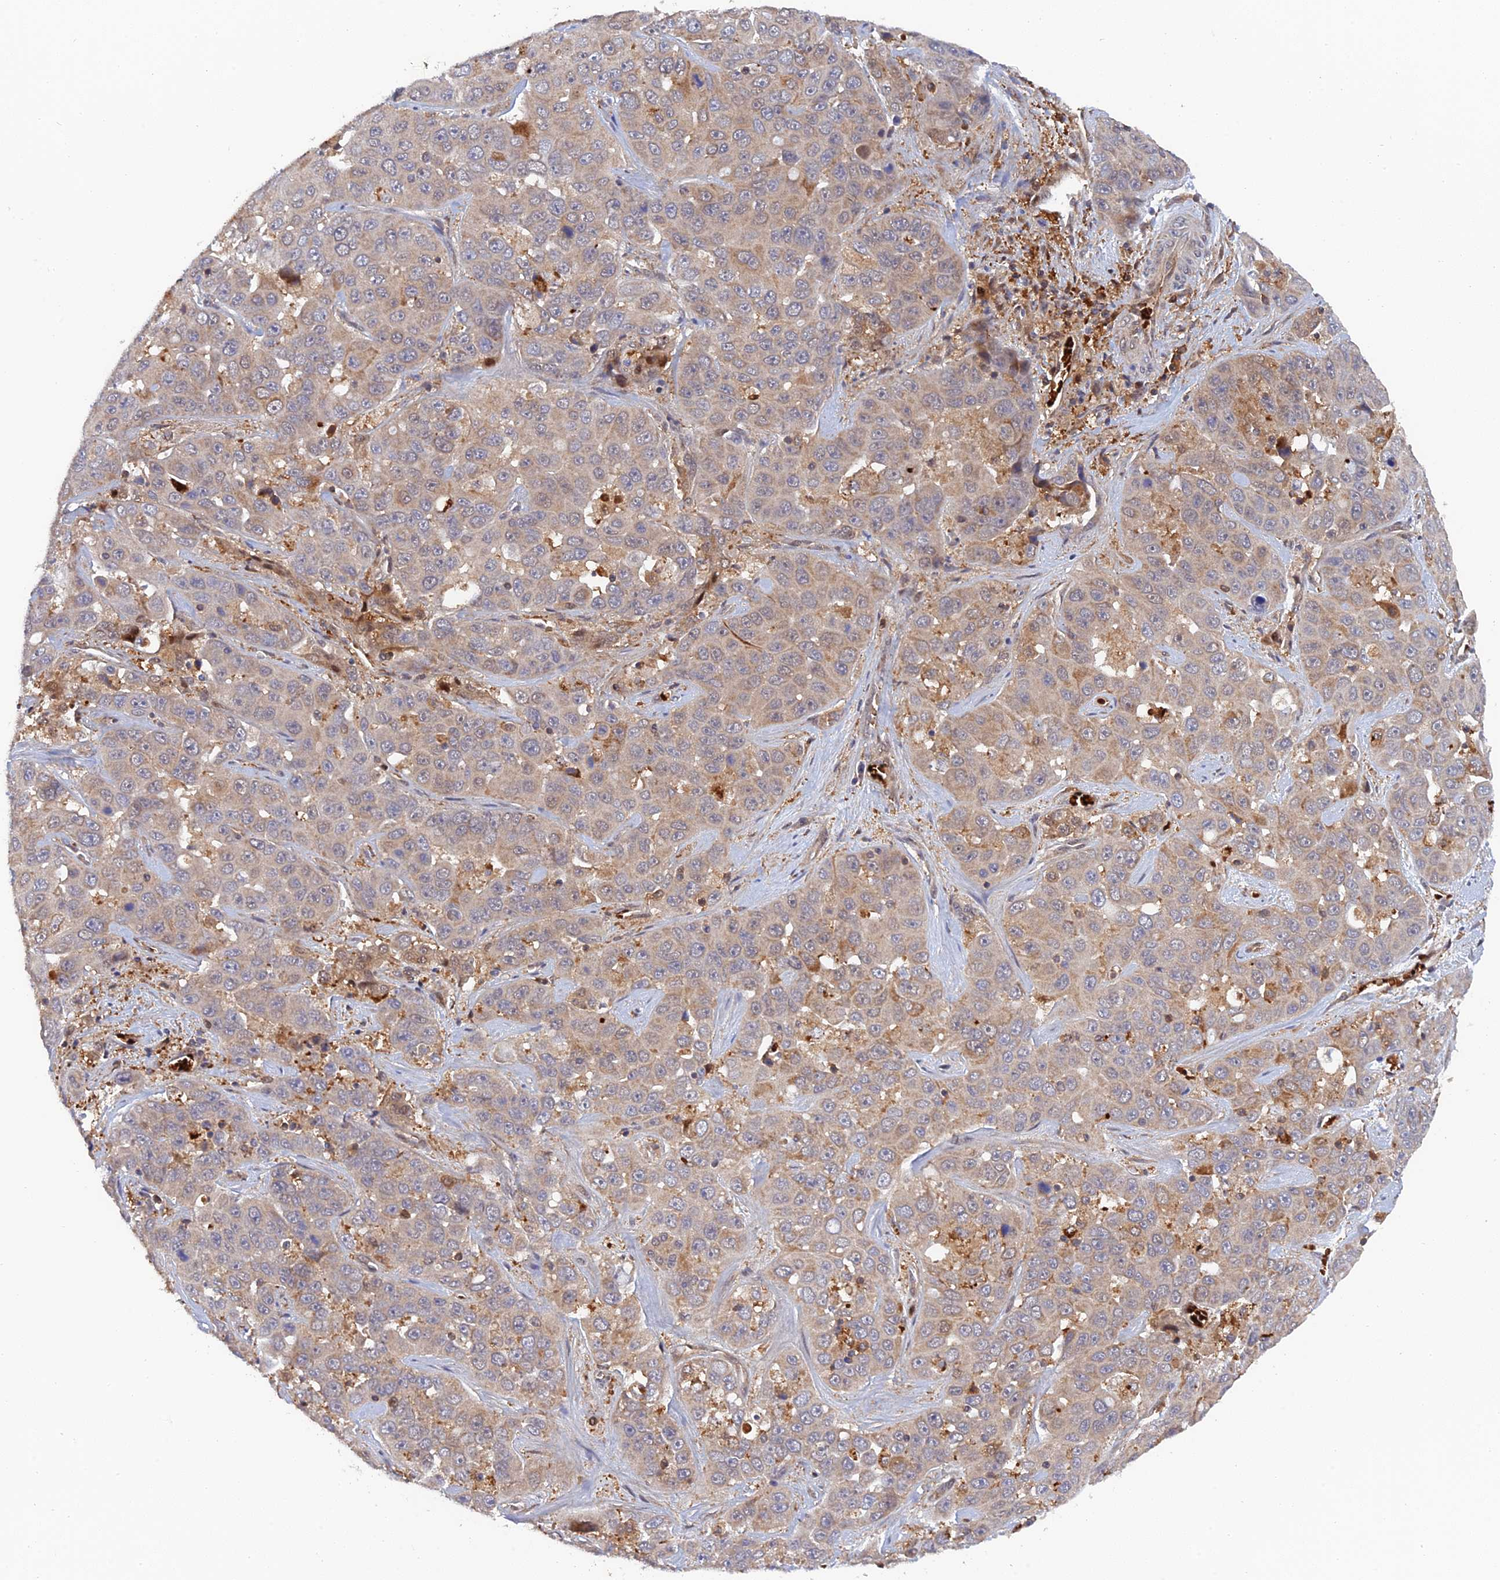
{"staining": {"intensity": "moderate", "quantity": "<25%", "location": "cytoplasmic/membranous"}, "tissue": "liver cancer", "cell_type": "Tumor cells", "image_type": "cancer", "snomed": [{"axis": "morphology", "description": "Cholangiocarcinoma"}, {"axis": "topography", "description": "Liver"}], "caption": "Moderate cytoplasmic/membranous positivity for a protein is seen in approximately <25% of tumor cells of liver cholangiocarcinoma using IHC.", "gene": "ARL2BP", "patient": {"sex": "female", "age": 52}}